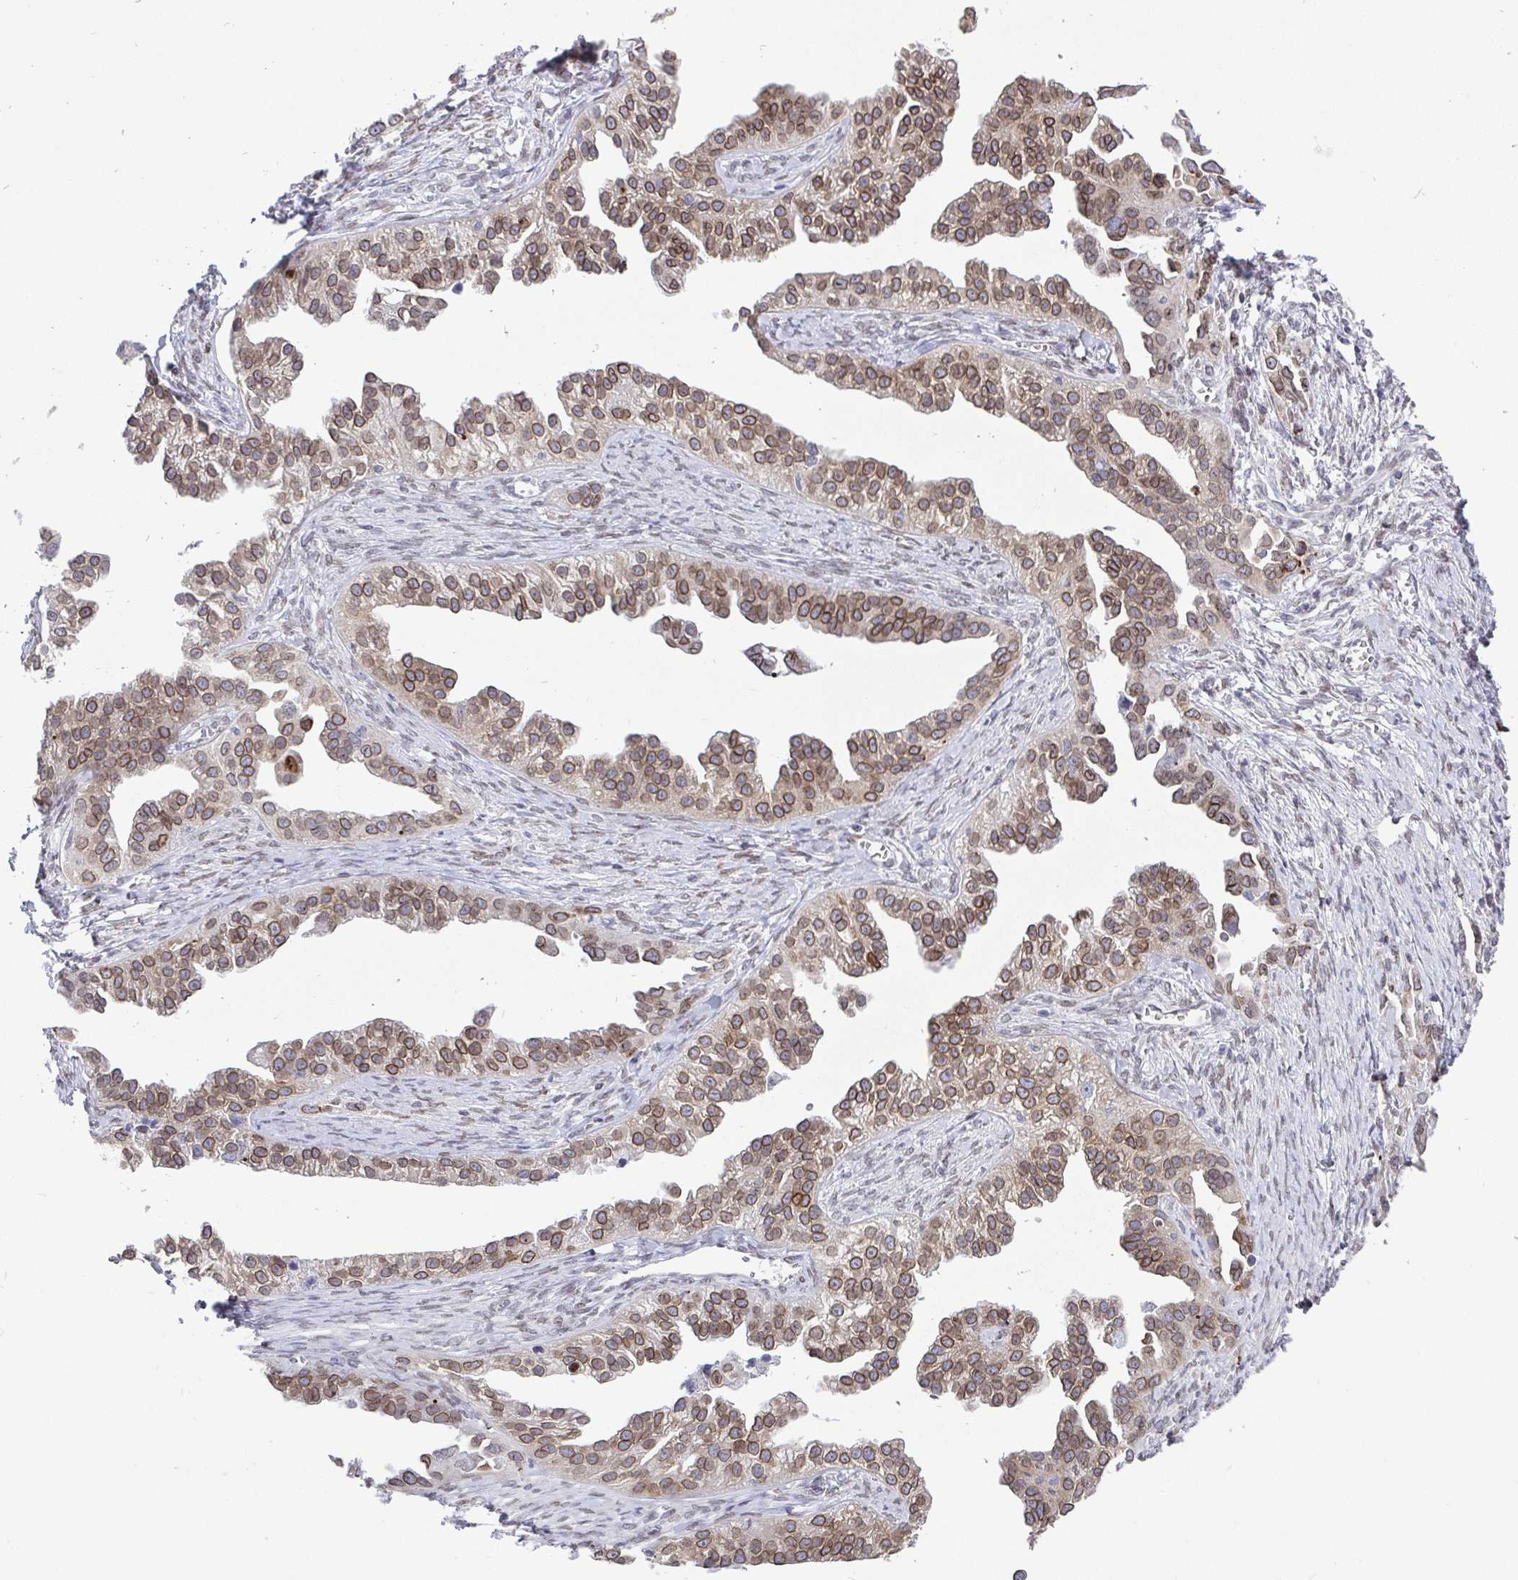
{"staining": {"intensity": "moderate", "quantity": "25%-75%", "location": "cytoplasmic/membranous,nuclear"}, "tissue": "ovarian cancer", "cell_type": "Tumor cells", "image_type": "cancer", "snomed": [{"axis": "morphology", "description": "Cystadenocarcinoma, serous, NOS"}, {"axis": "topography", "description": "Ovary"}], "caption": "Protein analysis of serous cystadenocarcinoma (ovarian) tissue demonstrates moderate cytoplasmic/membranous and nuclear expression in approximately 25%-75% of tumor cells.", "gene": "EMD", "patient": {"sex": "female", "age": 75}}